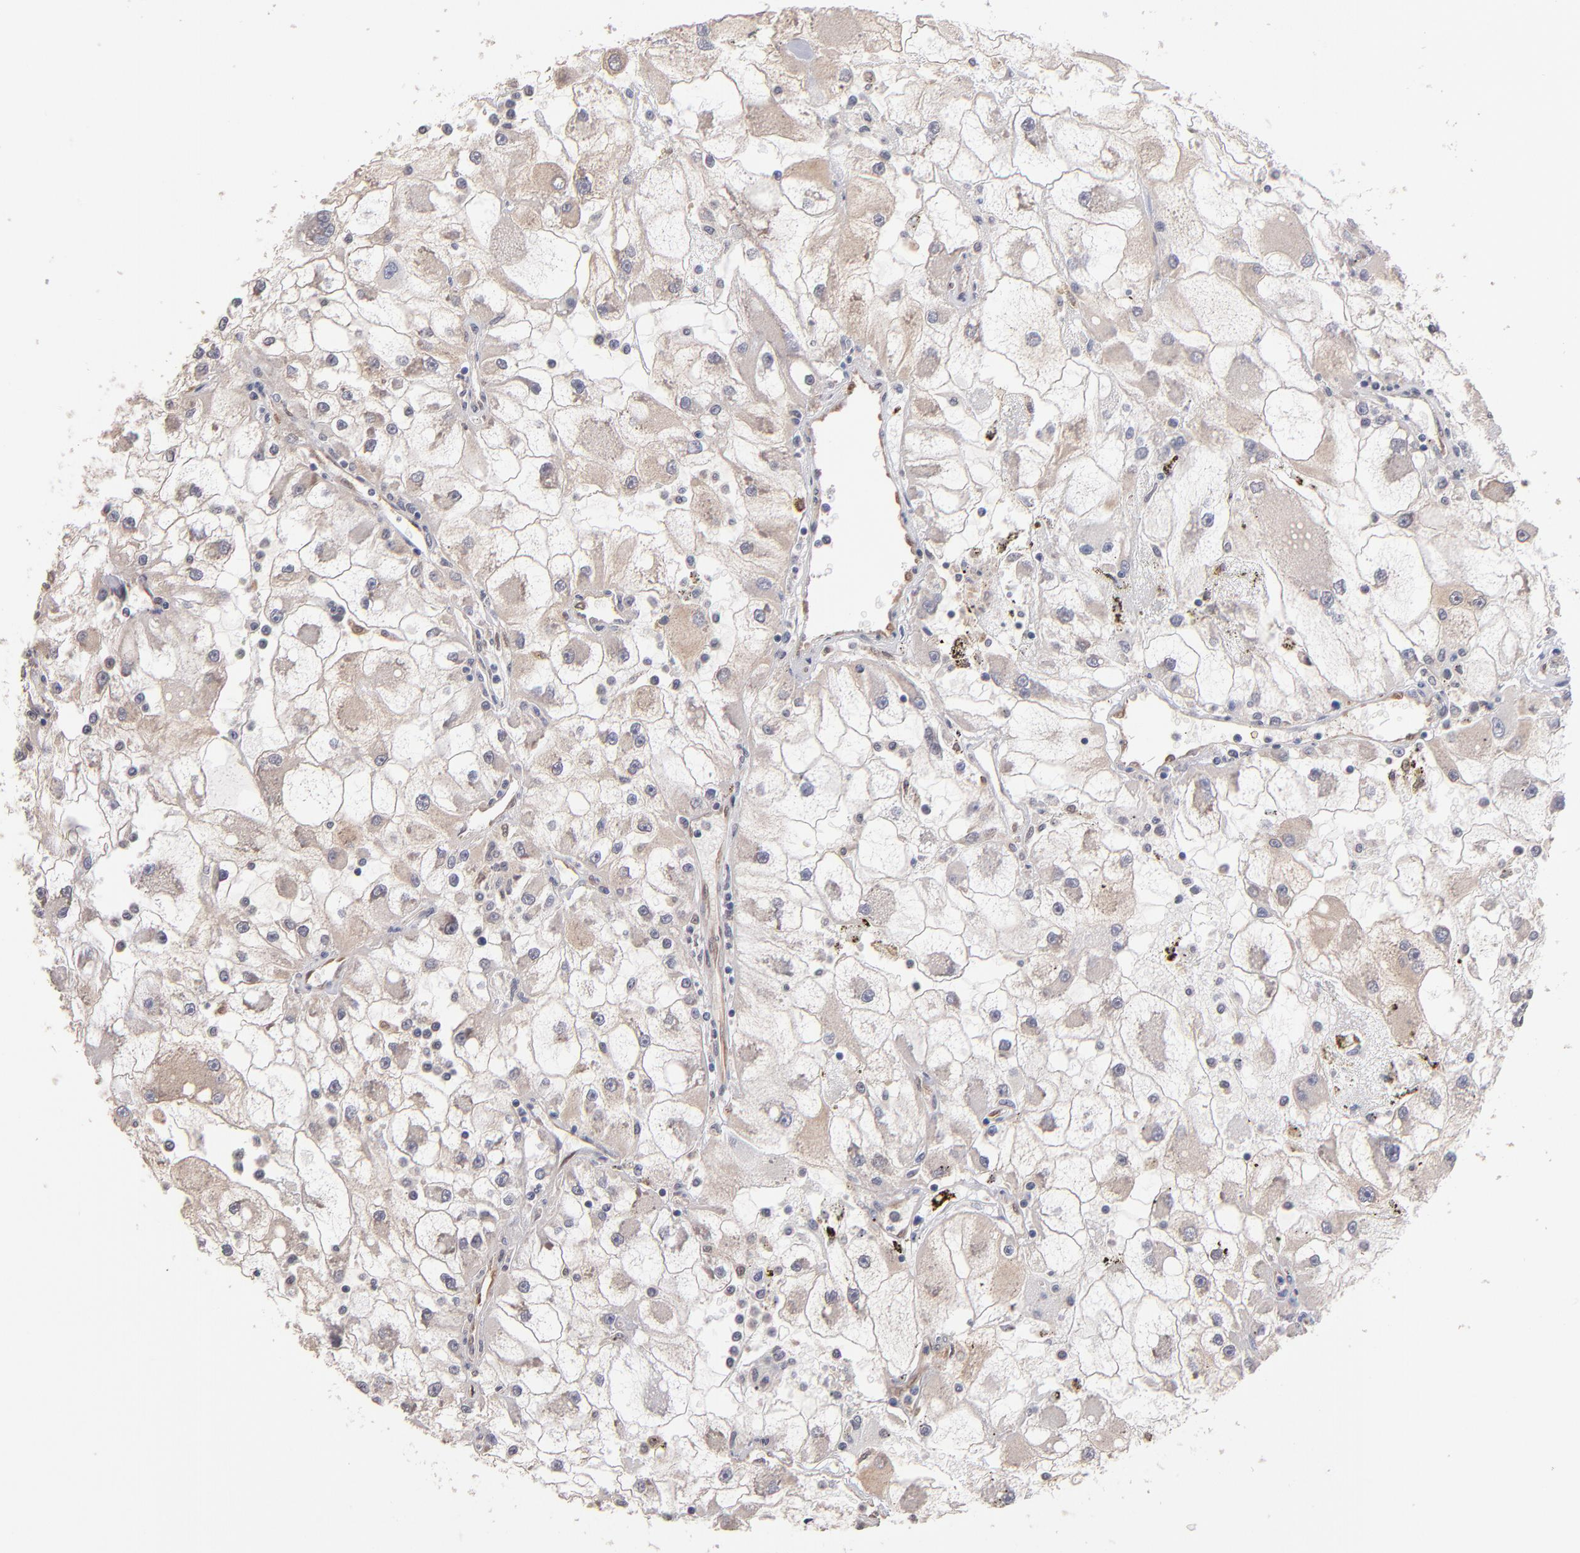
{"staining": {"intensity": "weak", "quantity": "<25%", "location": "cytoplasmic/membranous"}, "tissue": "renal cancer", "cell_type": "Tumor cells", "image_type": "cancer", "snomed": [{"axis": "morphology", "description": "Adenocarcinoma, NOS"}, {"axis": "topography", "description": "Kidney"}], "caption": "An image of human renal cancer (adenocarcinoma) is negative for staining in tumor cells. The staining was performed using DAB (3,3'-diaminobenzidine) to visualize the protein expression in brown, while the nuclei were stained in blue with hematoxylin (Magnification: 20x).", "gene": "PSMD10", "patient": {"sex": "female", "age": 73}}